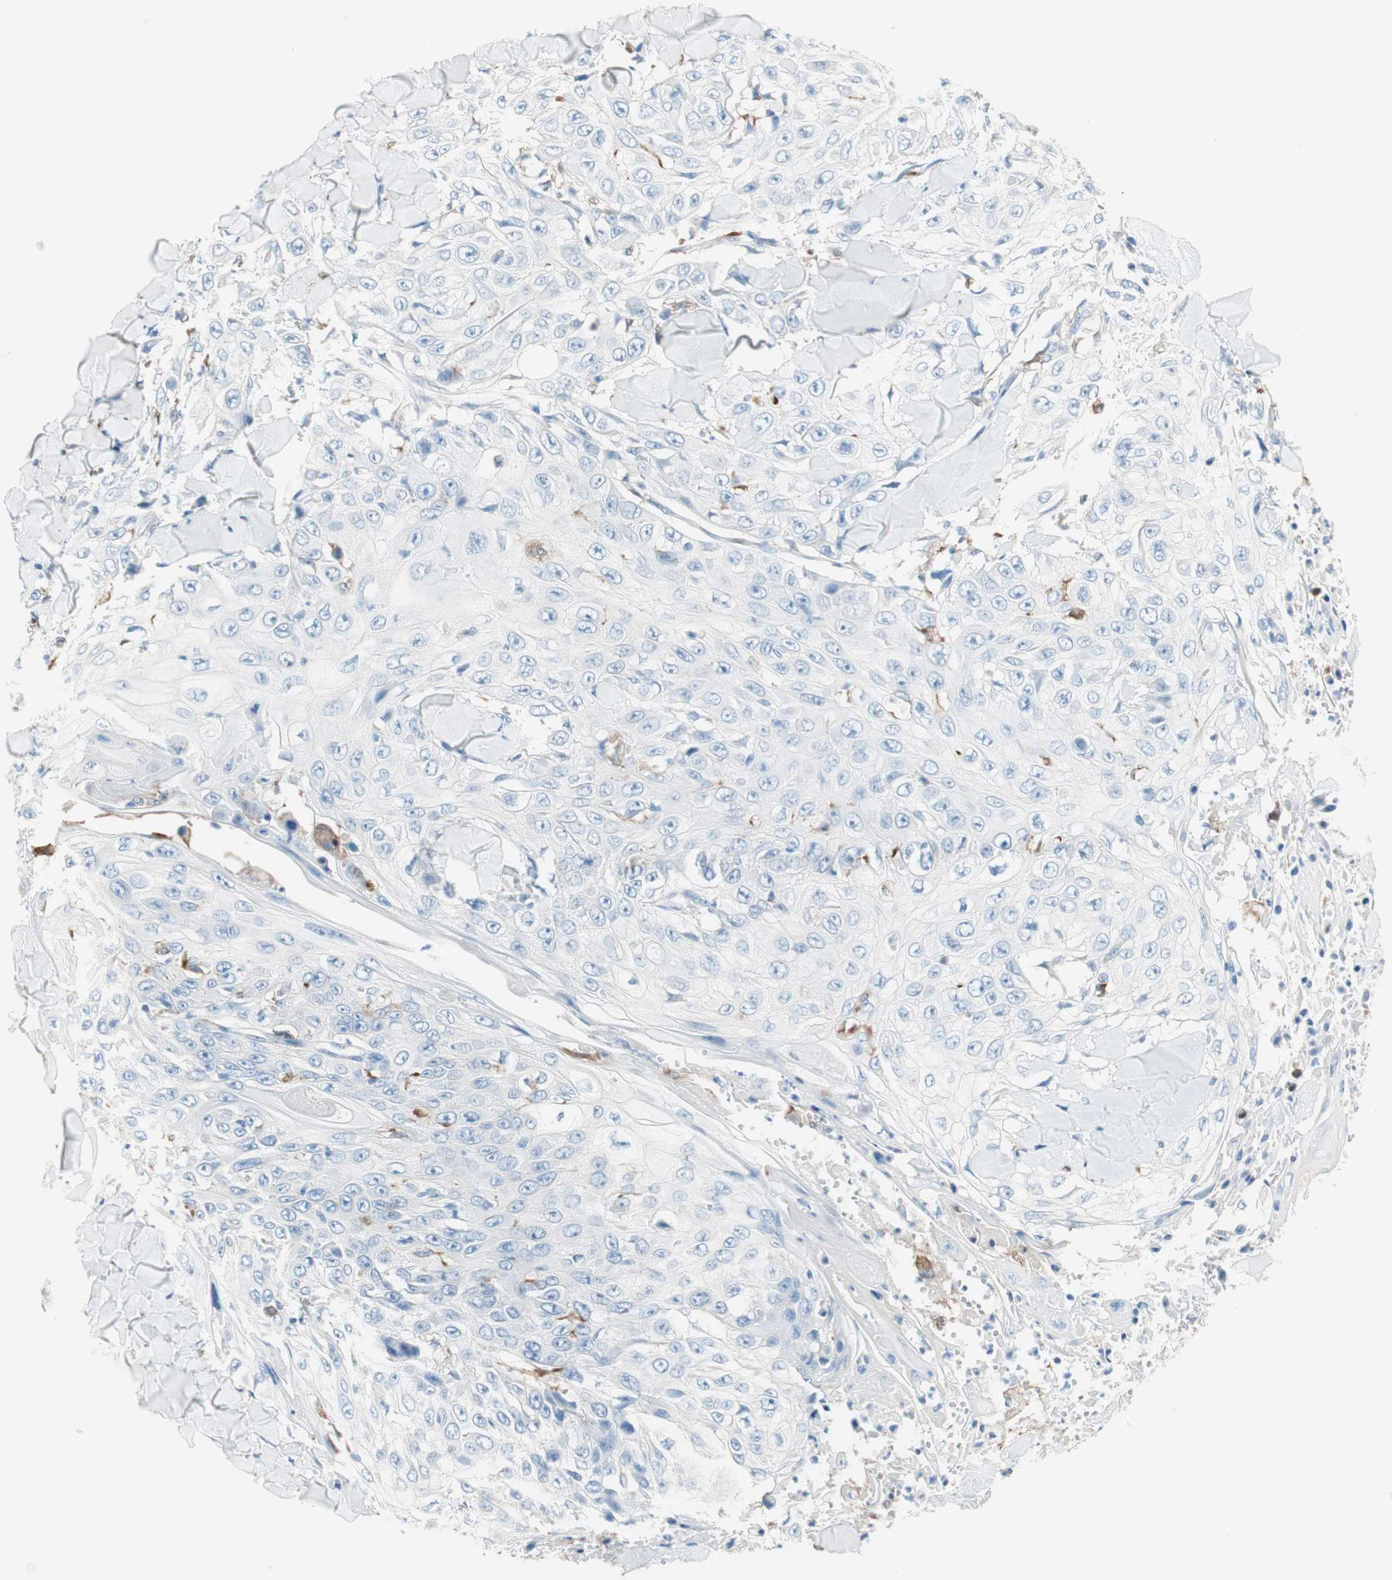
{"staining": {"intensity": "negative", "quantity": "none", "location": "none"}, "tissue": "skin cancer", "cell_type": "Tumor cells", "image_type": "cancer", "snomed": [{"axis": "morphology", "description": "Squamous cell carcinoma, NOS"}, {"axis": "topography", "description": "Skin"}], "caption": "IHC histopathology image of neoplastic tissue: skin cancer stained with DAB (3,3'-diaminobenzidine) displays no significant protein positivity in tumor cells.", "gene": "GLUL", "patient": {"sex": "male", "age": 86}}